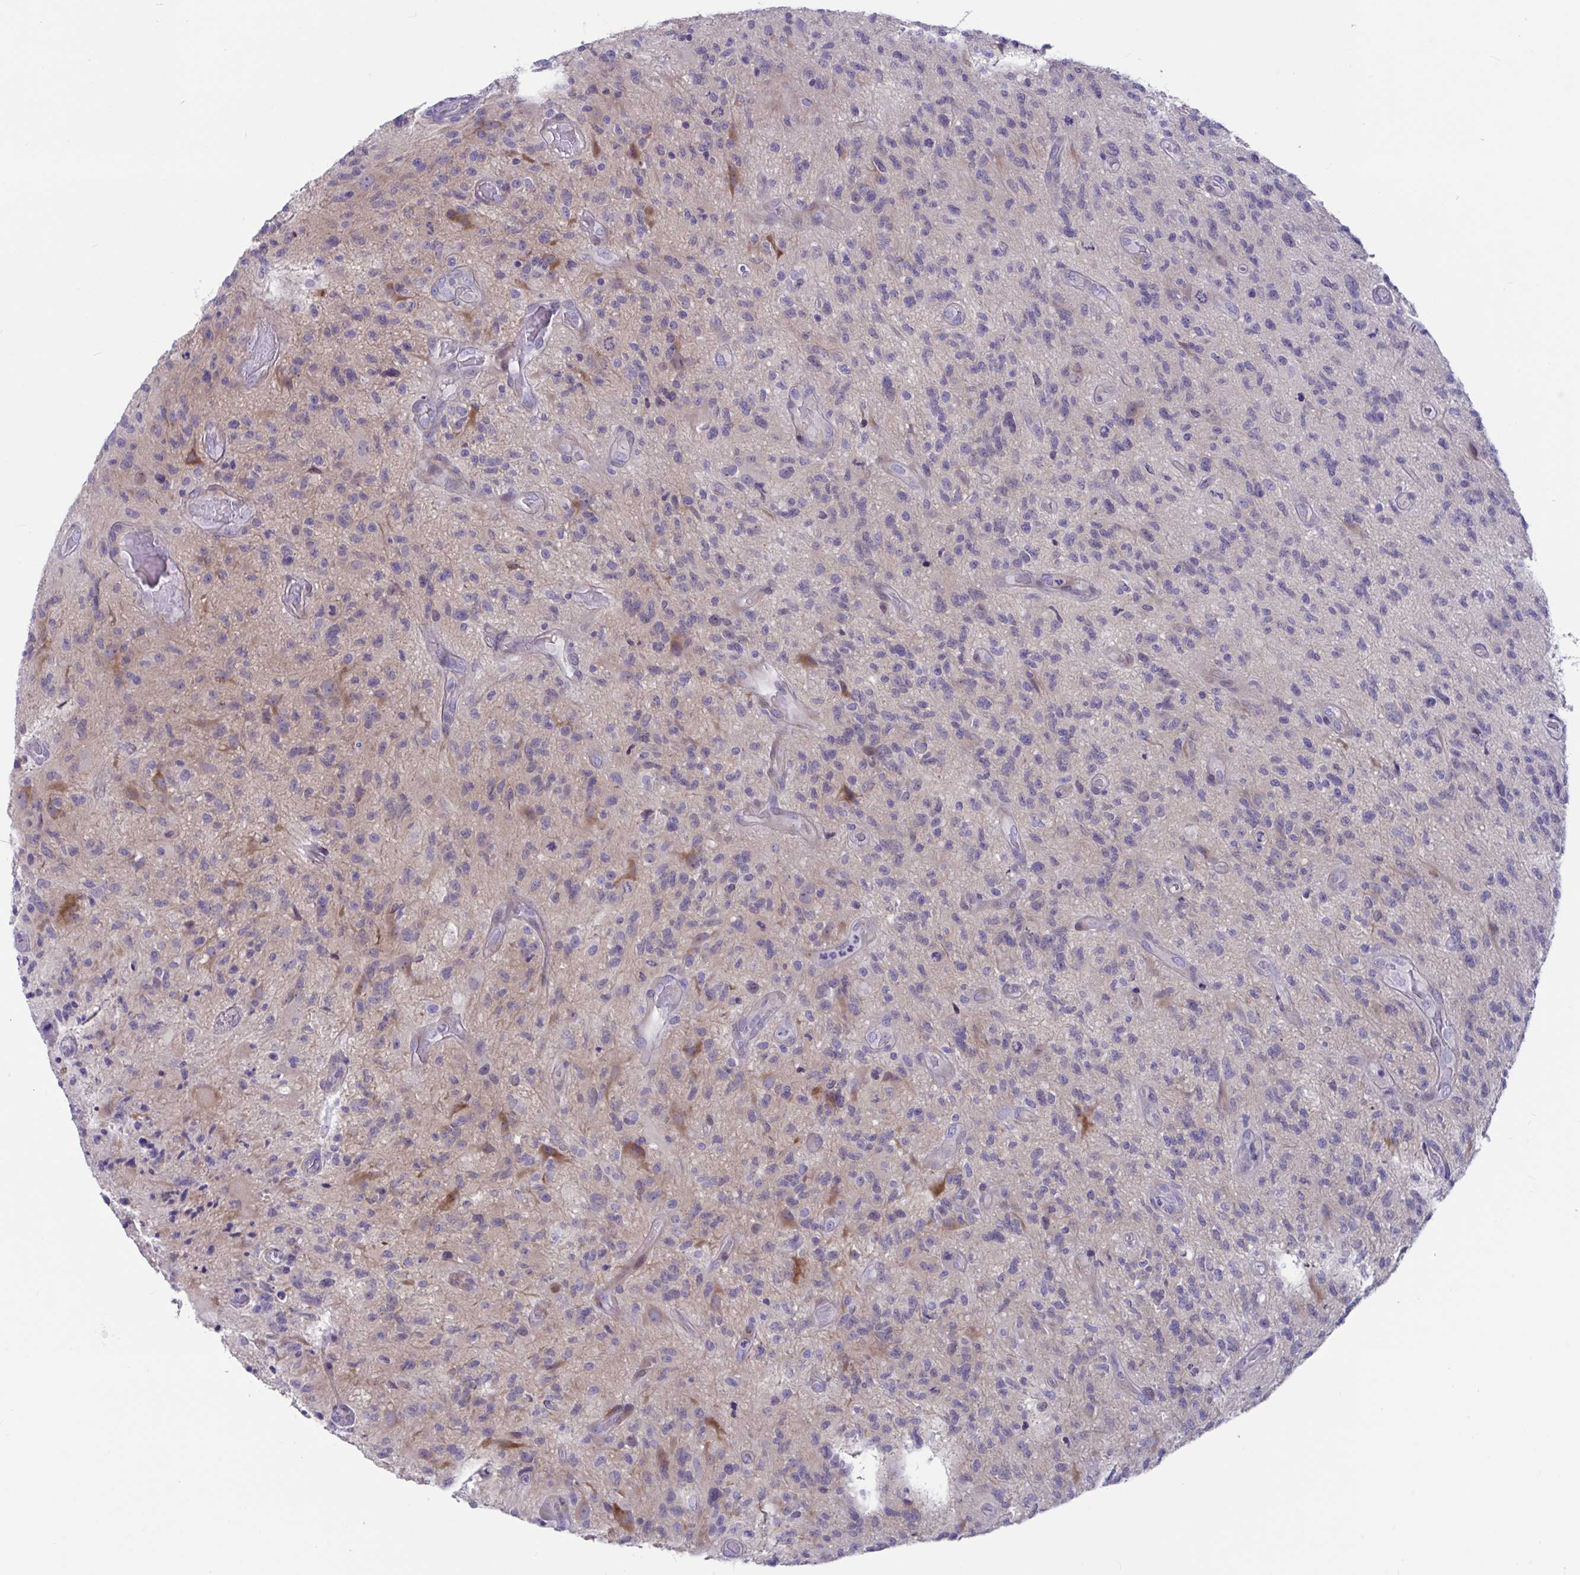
{"staining": {"intensity": "negative", "quantity": "none", "location": "none"}, "tissue": "glioma", "cell_type": "Tumor cells", "image_type": "cancer", "snomed": [{"axis": "morphology", "description": "Glioma, malignant, High grade"}, {"axis": "topography", "description": "Brain"}], "caption": "Protein analysis of glioma displays no significant expression in tumor cells.", "gene": "DTX3", "patient": {"sex": "male", "age": 67}}